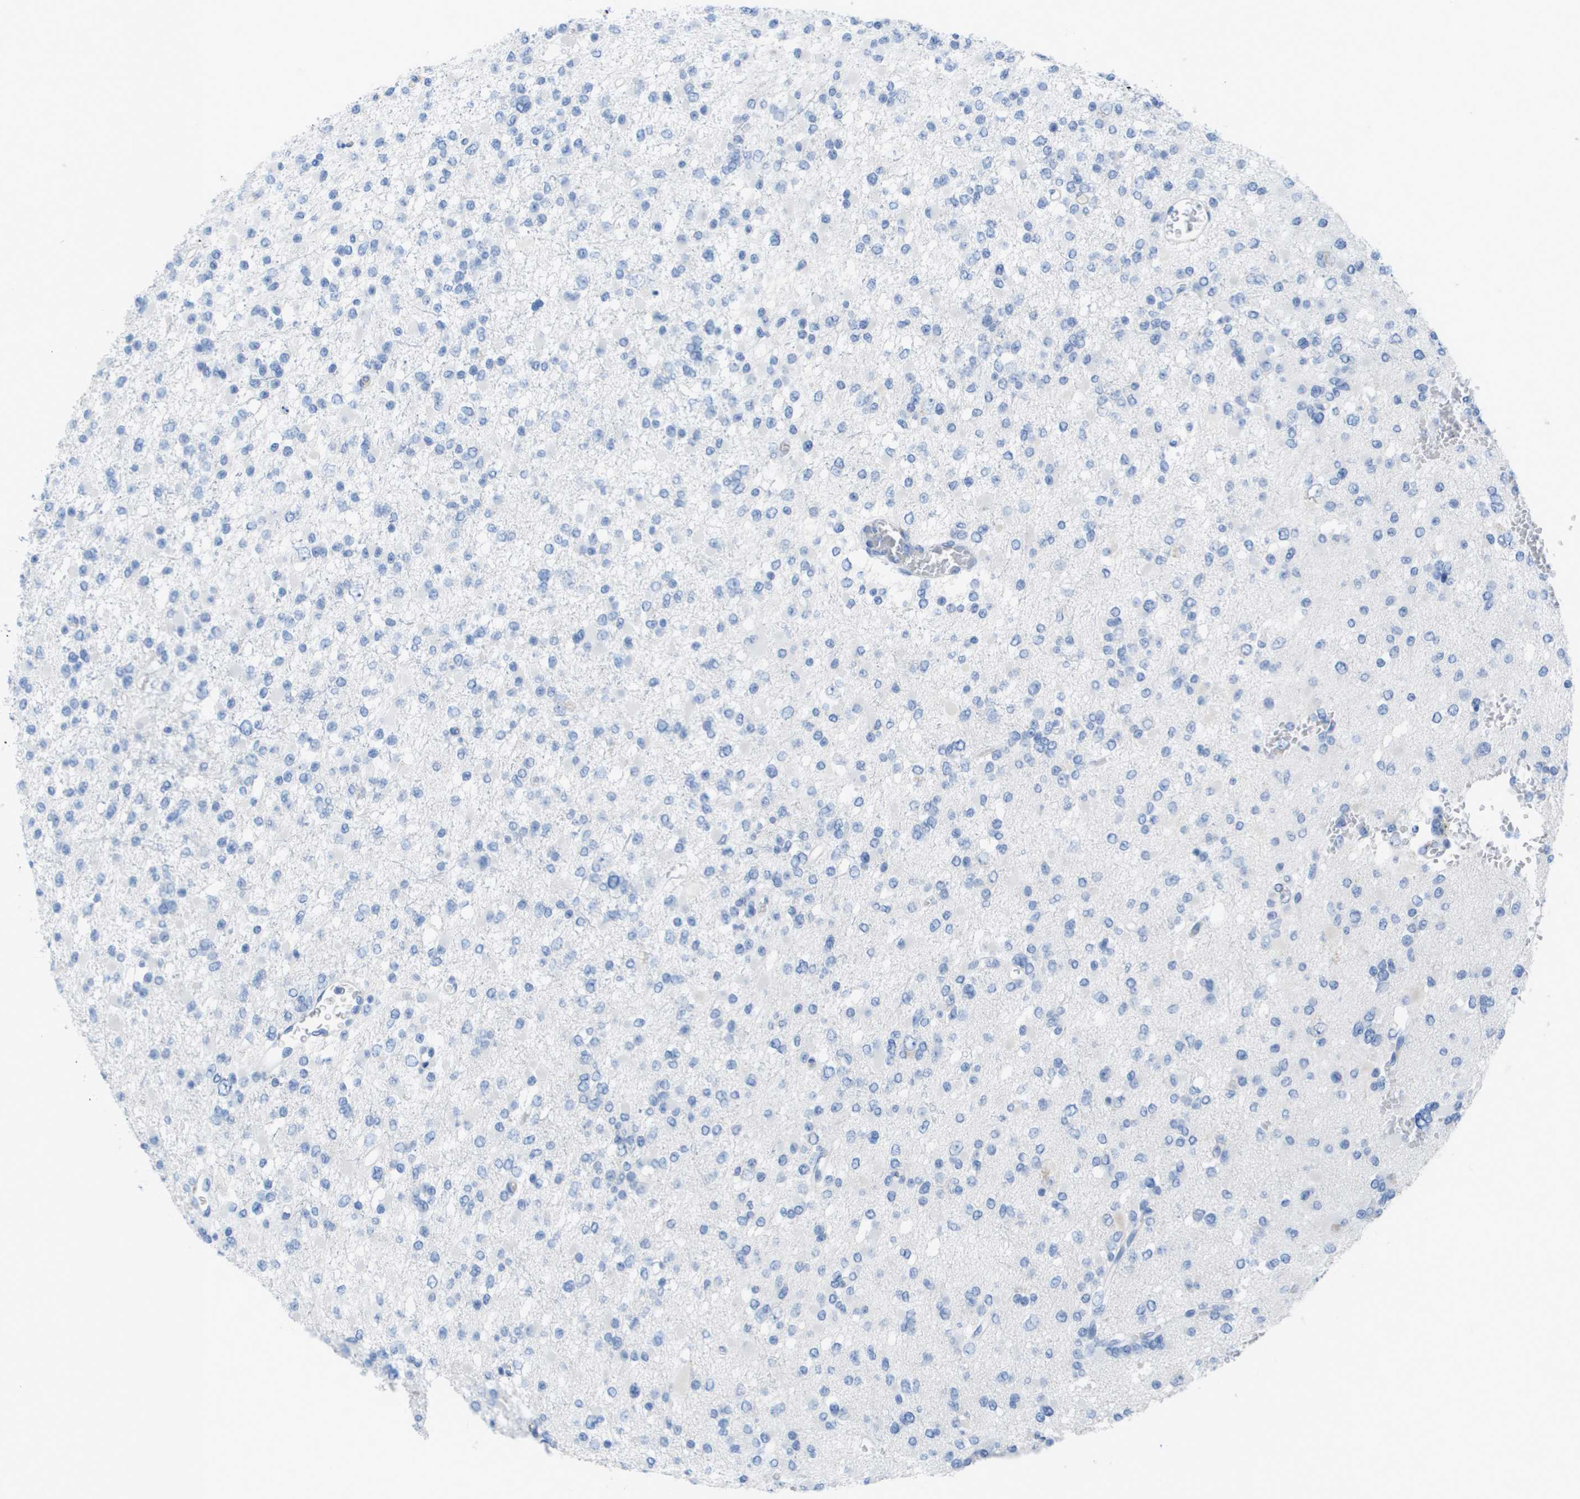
{"staining": {"intensity": "negative", "quantity": "none", "location": "none"}, "tissue": "glioma", "cell_type": "Tumor cells", "image_type": "cancer", "snomed": [{"axis": "morphology", "description": "Glioma, malignant, Low grade"}, {"axis": "topography", "description": "Brain"}], "caption": "There is no significant expression in tumor cells of glioma.", "gene": "GPR18", "patient": {"sex": "female", "age": 22}}